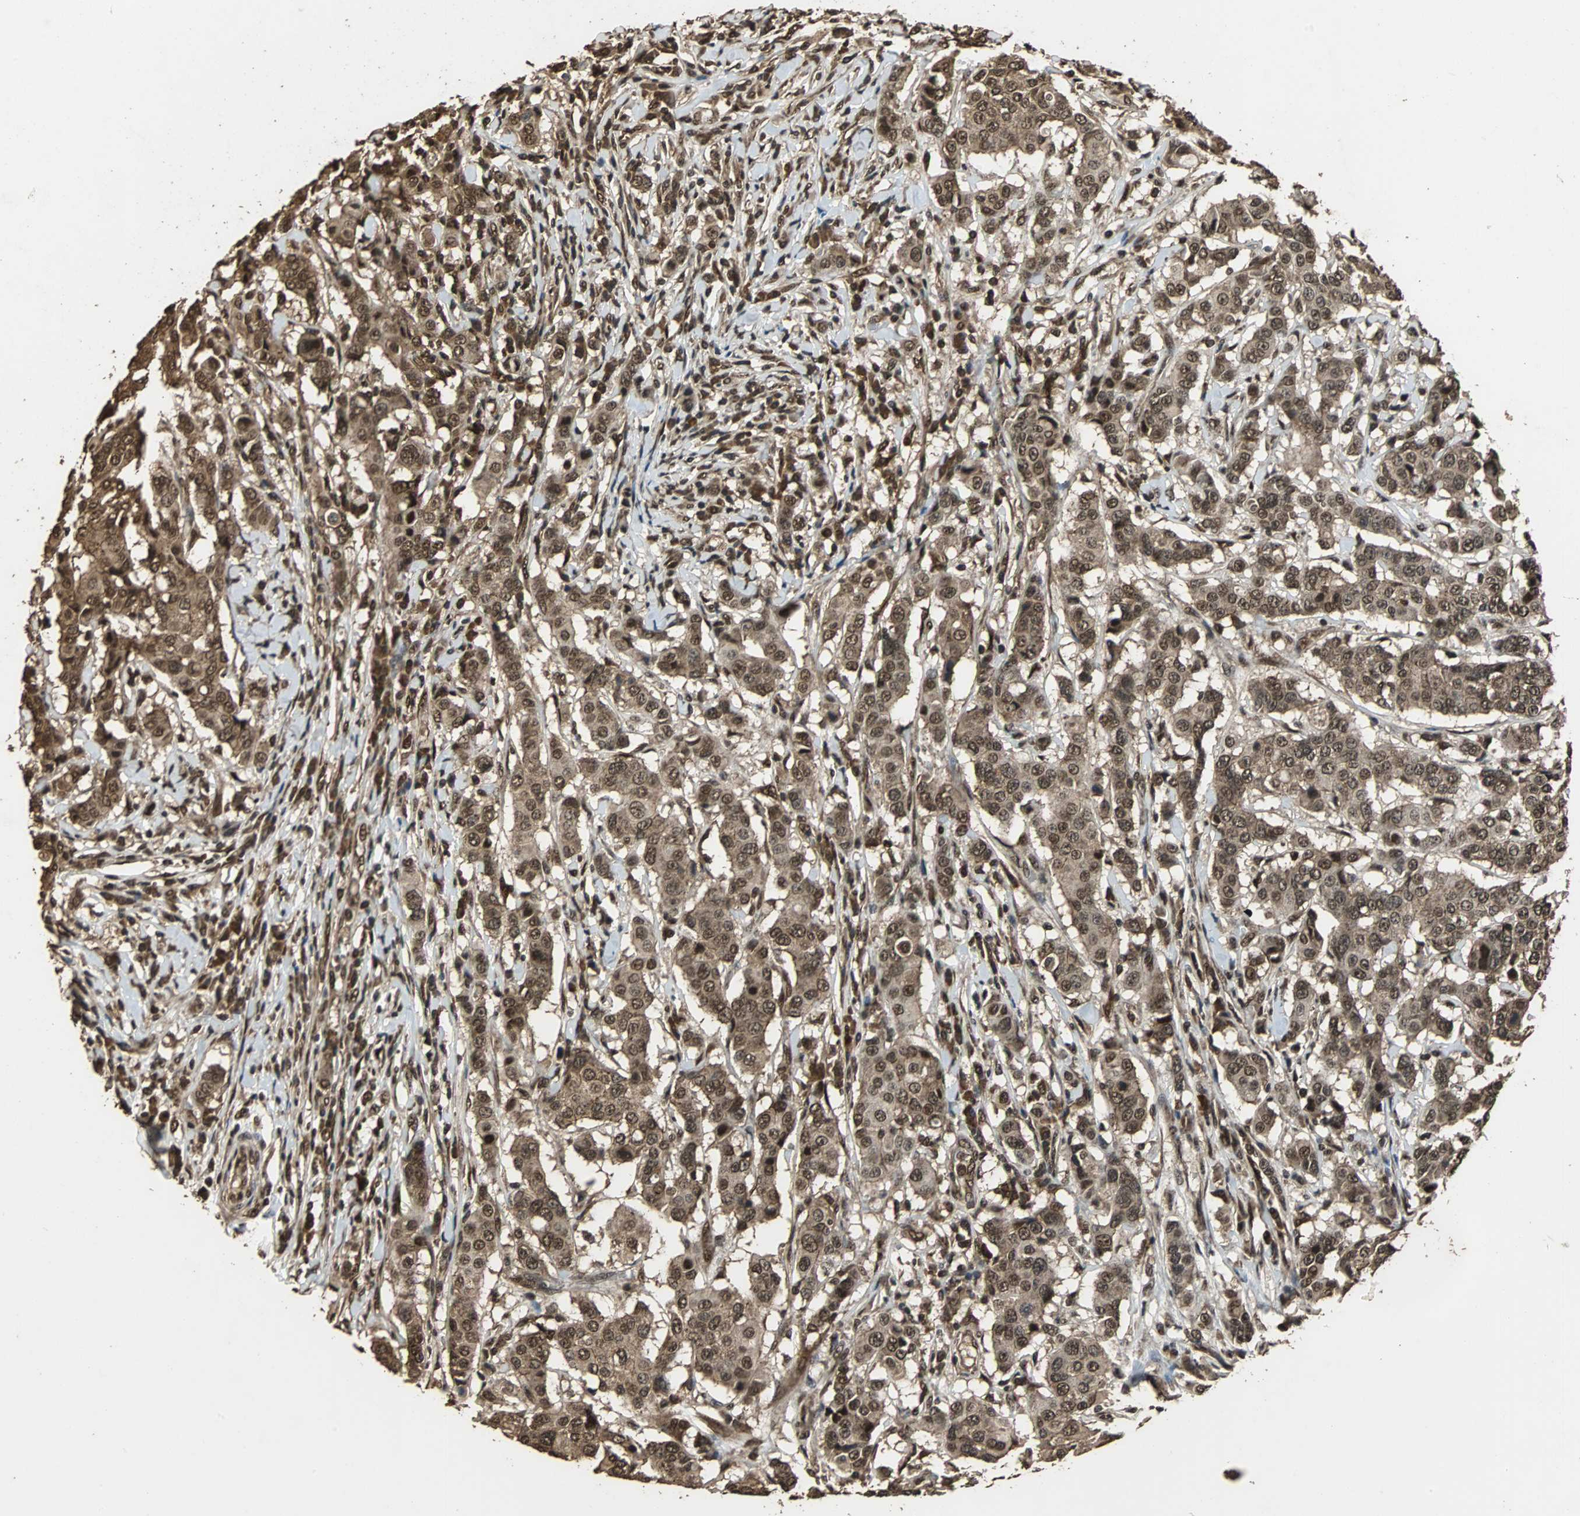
{"staining": {"intensity": "strong", "quantity": ">75%", "location": "cytoplasmic/membranous,nuclear"}, "tissue": "breast cancer", "cell_type": "Tumor cells", "image_type": "cancer", "snomed": [{"axis": "morphology", "description": "Duct carcinoma"}, {"axis": "topography", "description": "Breast"}], "caption": "This image shows IHC staining of human breast cancer, with high strong cytoplasmic/membranous and nuclear positivity in about >75% of tumor cells.", "gene": "ZNF18", "patient": {"sex": "female", "age": 27}}